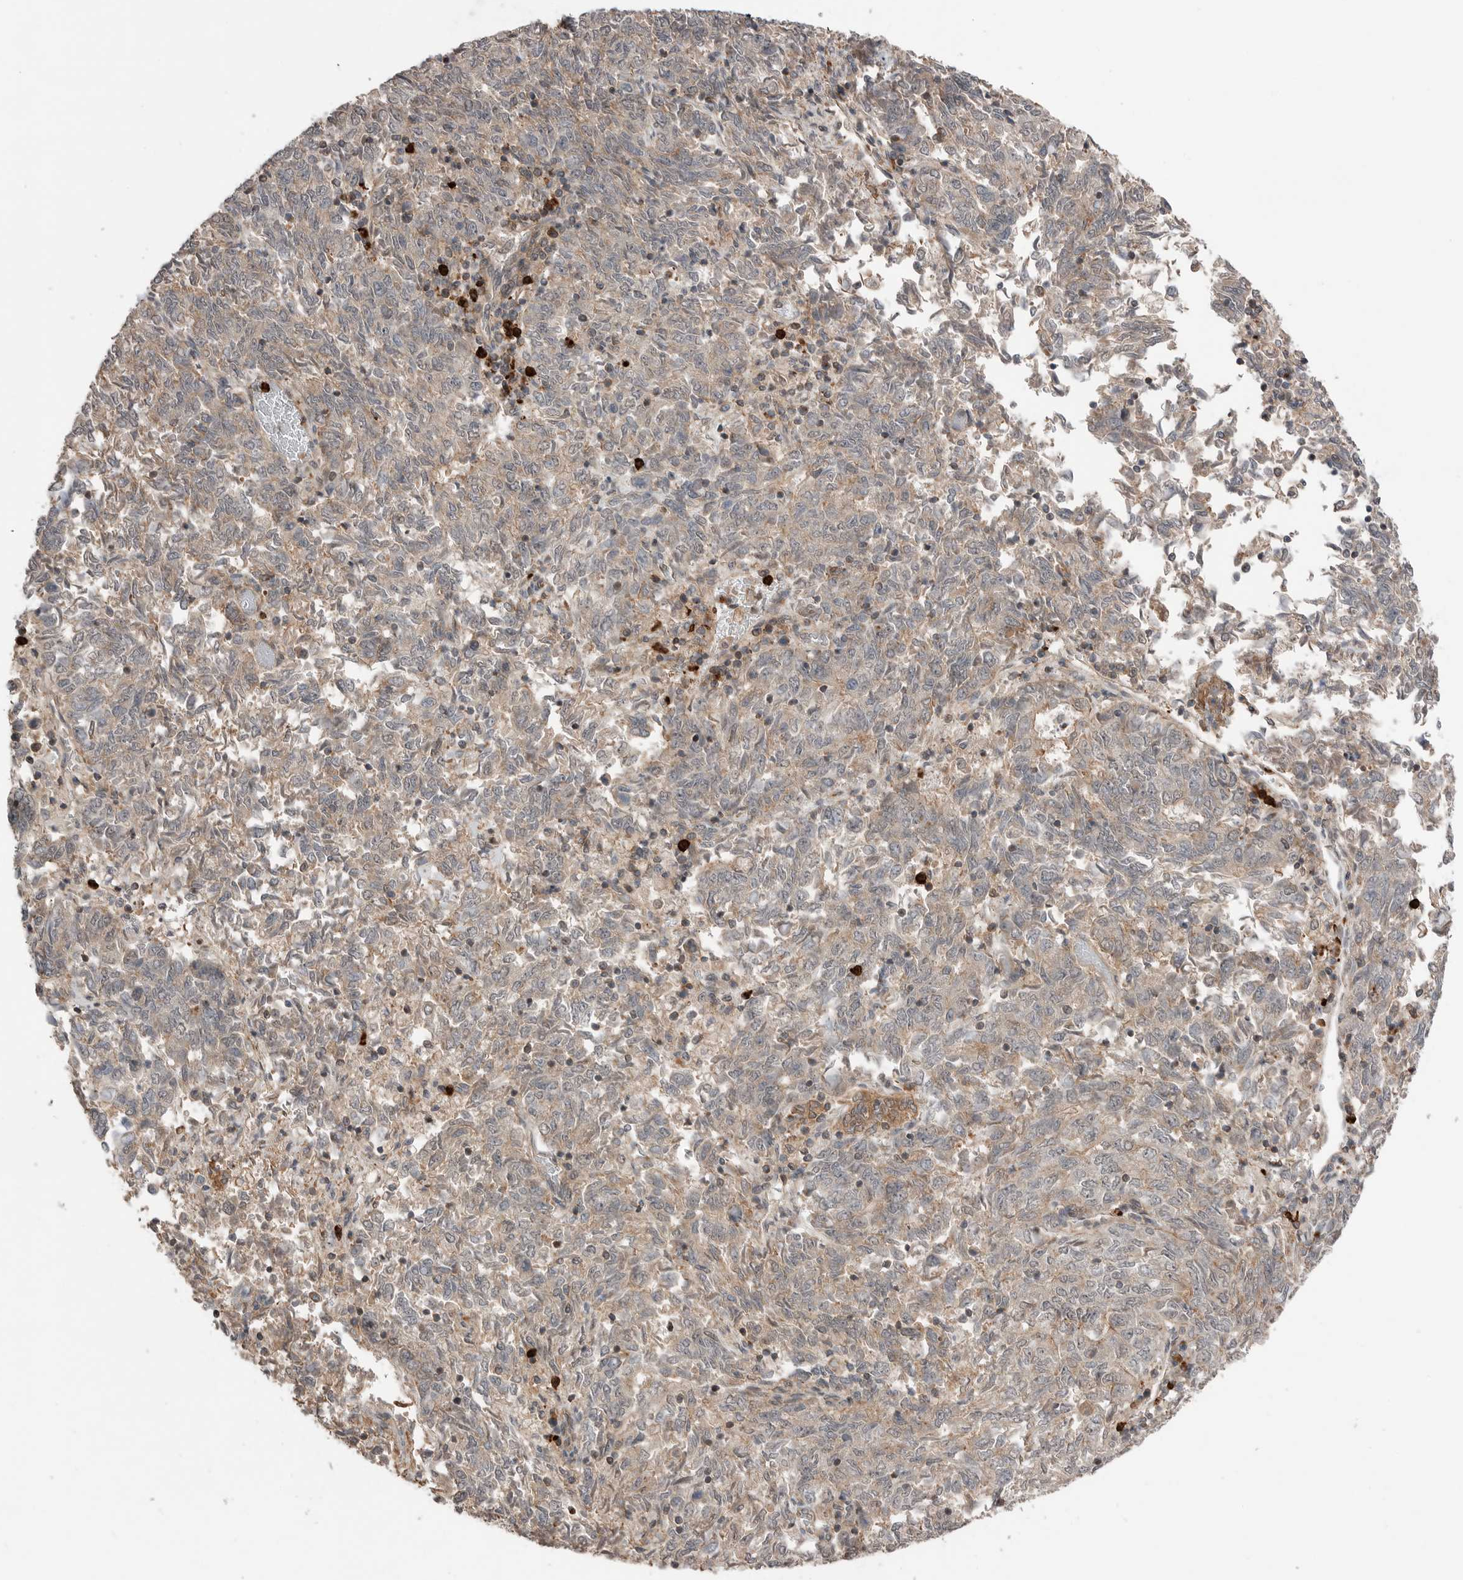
{"staining": {"intensity": "weak", "quantity": "25%-75%", "location": "cytoplasmic/membranous"}, "tissue": "endometrial cancer", "cell_type": "Tumor cells", "image_type": "cancer", "snomed": [{"axis": "morphology", "description": "Adenocarcinoma, NOS"}, {"axis": "topography", "description": "Endometrium"}], "caption": "A brown stain shows weak cytoplasmic/membranous expression of a protein in human adenocarcinoma (endometrial) tumor cells.", "gene": "PEAK1", "patient": {"sex": "female", "age": 80}}